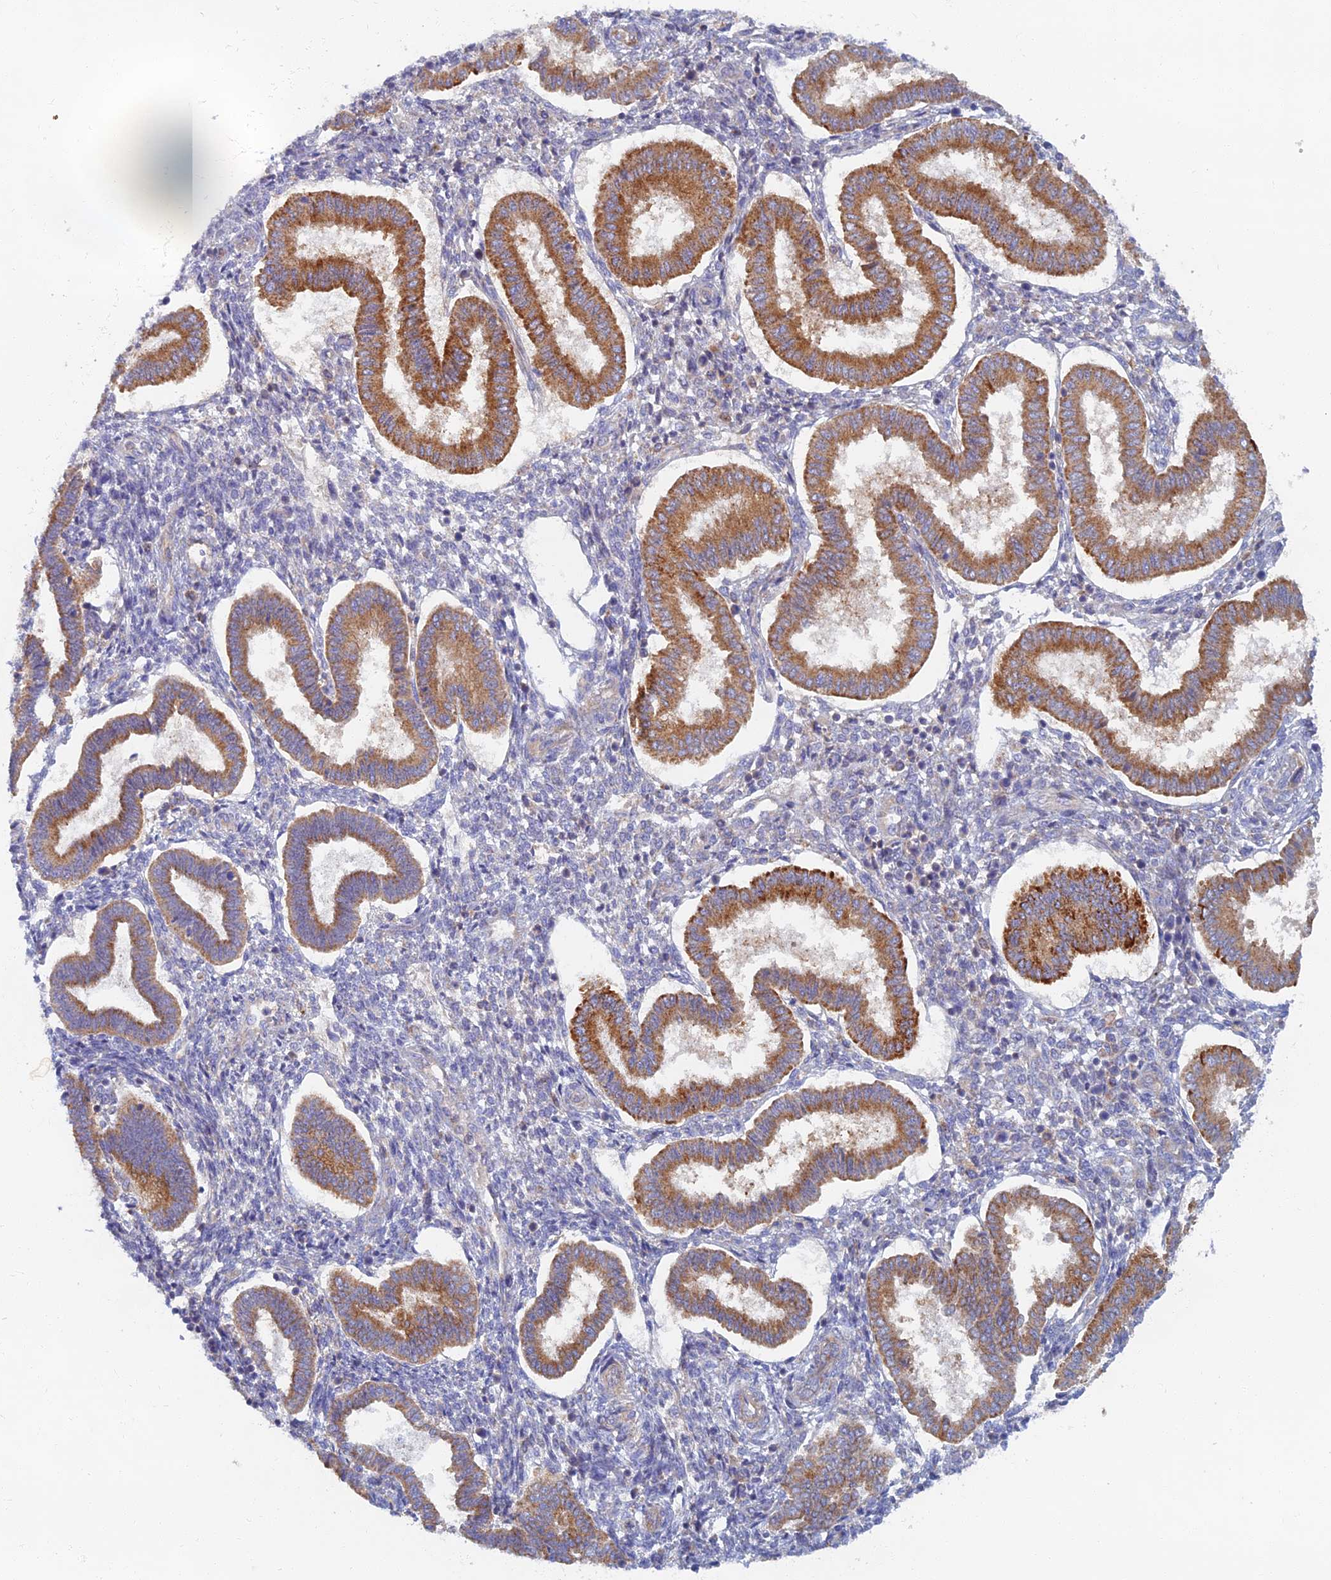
{"staining": {"intensity": "negative", "quantity": "none", "location": "none"}, "tissue": "endometrium", "cell_type": "Cells in endometrial stroma", "image_type": "normal", "snomed": [{"axis": "morphology", "description": "Normal tissue, NOS"}, {"axis": "topography", "description": "Endometrium"}], "caption": "Immunohistochemistry of benign human endometrium reveals no expression in cells in endometrial stroma.", "gene": "TMEM44", "patient": {"sex": "female", "age": 24}}